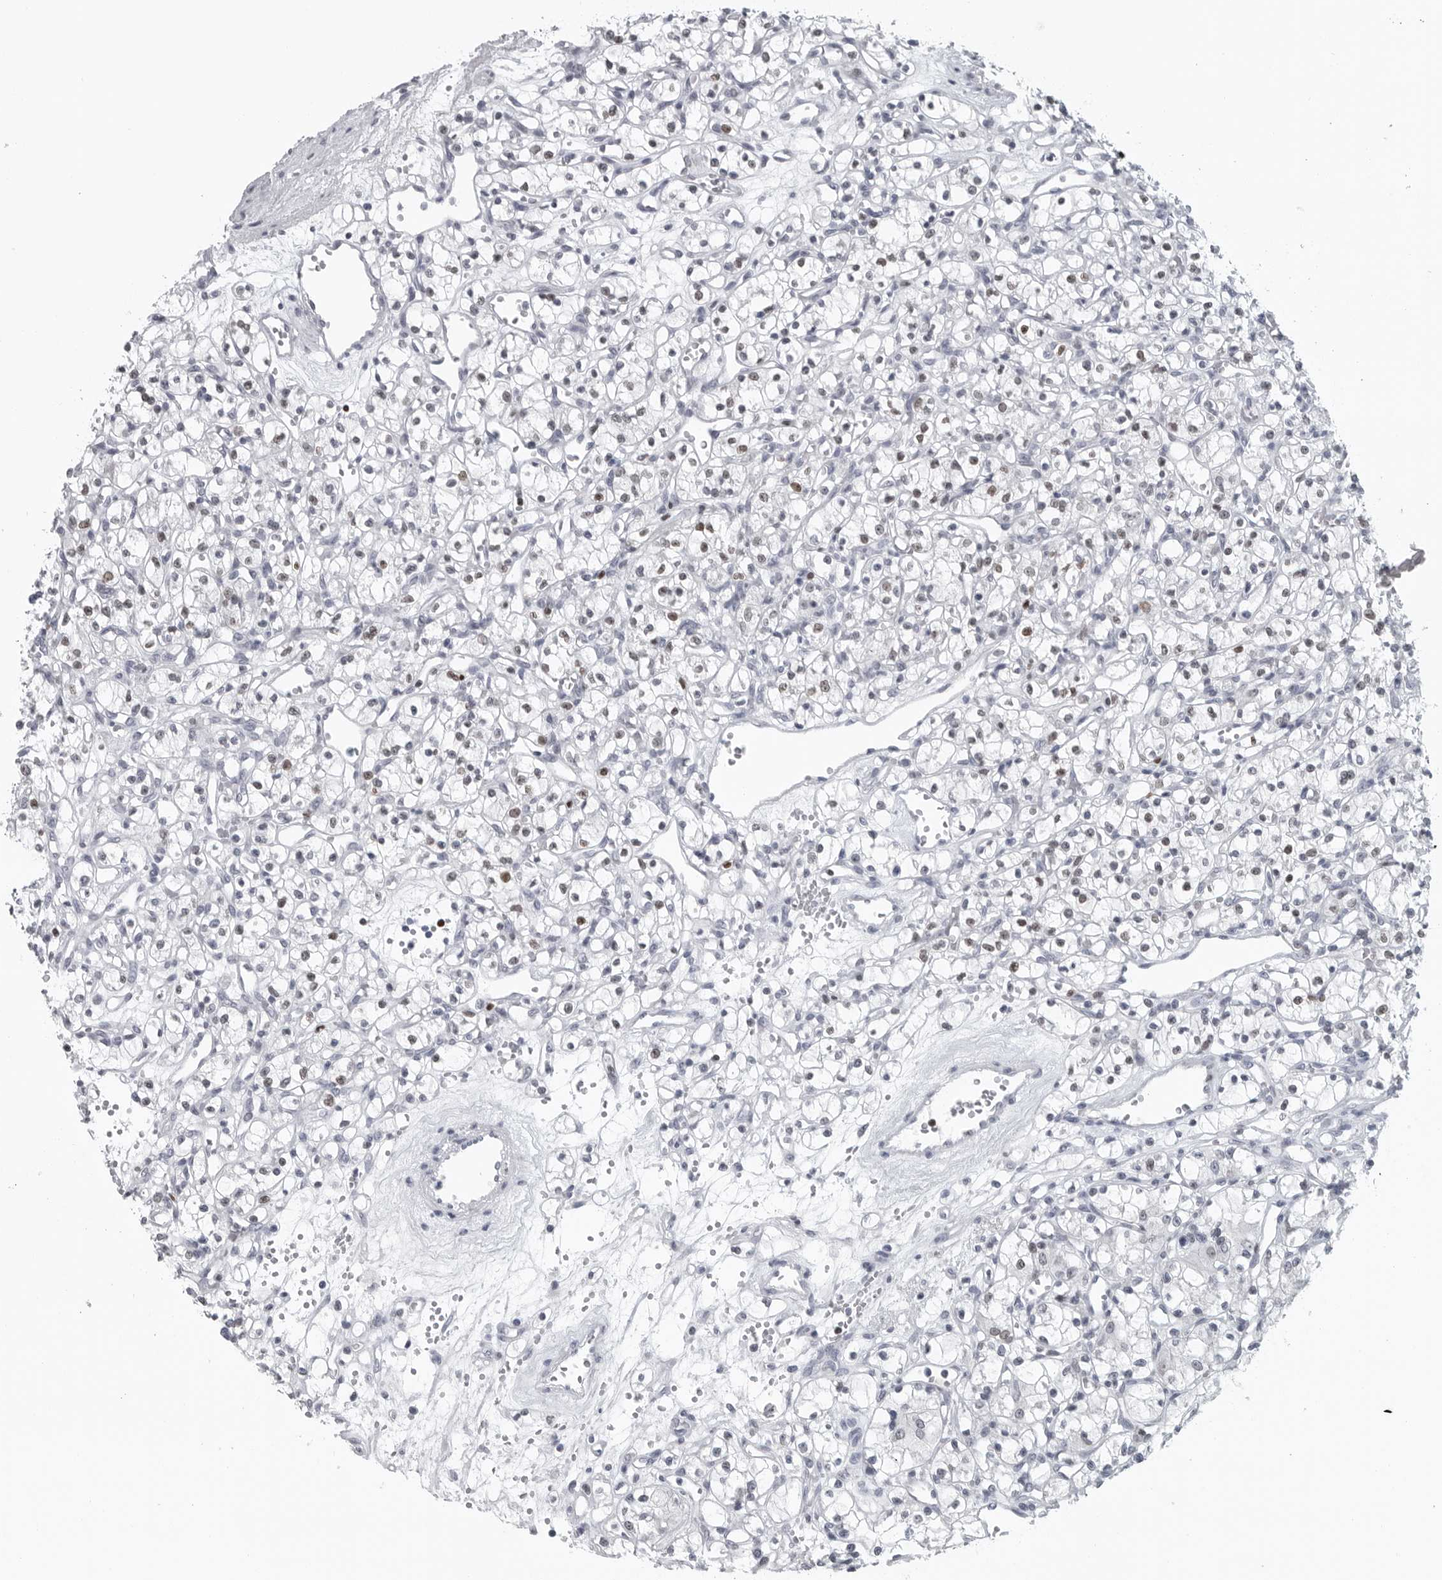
{"staining": {"intensity": "weak", "quantity": "<25%", "location": "nuclear"}, "tissue": "renal cancer", "cell_type": "Tumor cells", "image_type": "cancer", "snomed": [{"axis": "morphology", "description": "Adenocarcinoma, NOS"}, {"axis": "topography", "description": "Kidney"}], "caption": "Protein analysis of renal adenocarcinoma reveals no significant staining in tumor cells. (DAB IHC visualized using brightfield microscopy, high magnification).", "gene": "SATB2", "patient": {"sex": "female", "age": 59}}